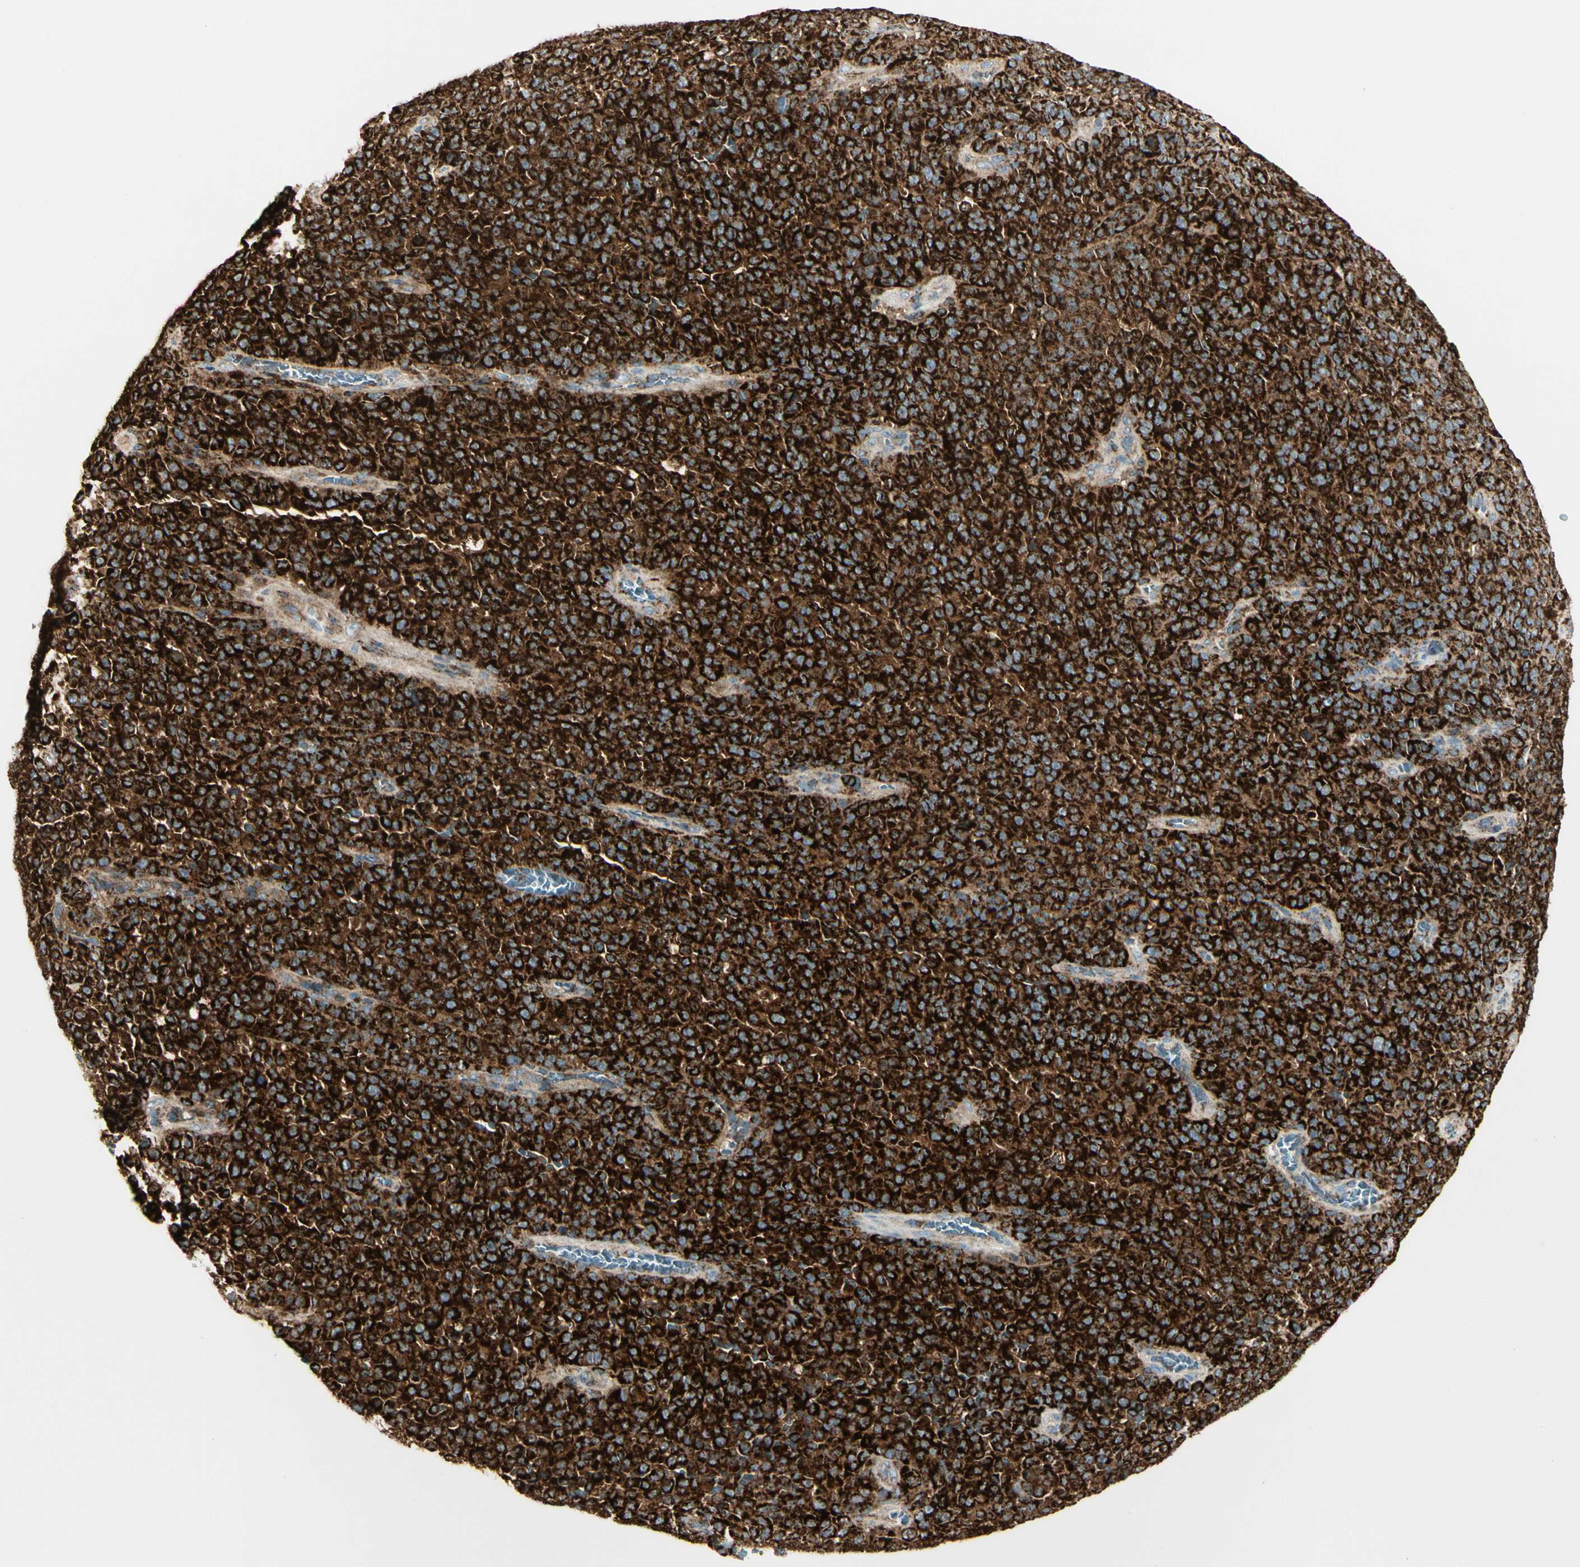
{"staining": {"intensity": "strong", "quantity": ">75%", "location": "cytoplasmic/membranous"}, "tissue": "melanoma", "cell_type": "Tumor cells", "image_type": "cancer", "snomed": [{"axis": "morphology", "description": "Malignant melanoma, NOS"}, {"axis": "topography", "description": "Skin"}], "caption": "Human melanoma stained for a protein (brown) demonstrates strong cytoplasmic/membranous positive staining in approximately >75% of tumor cells.", "gene": "ME2", "patient": {"sex": "female", "age": 82}}